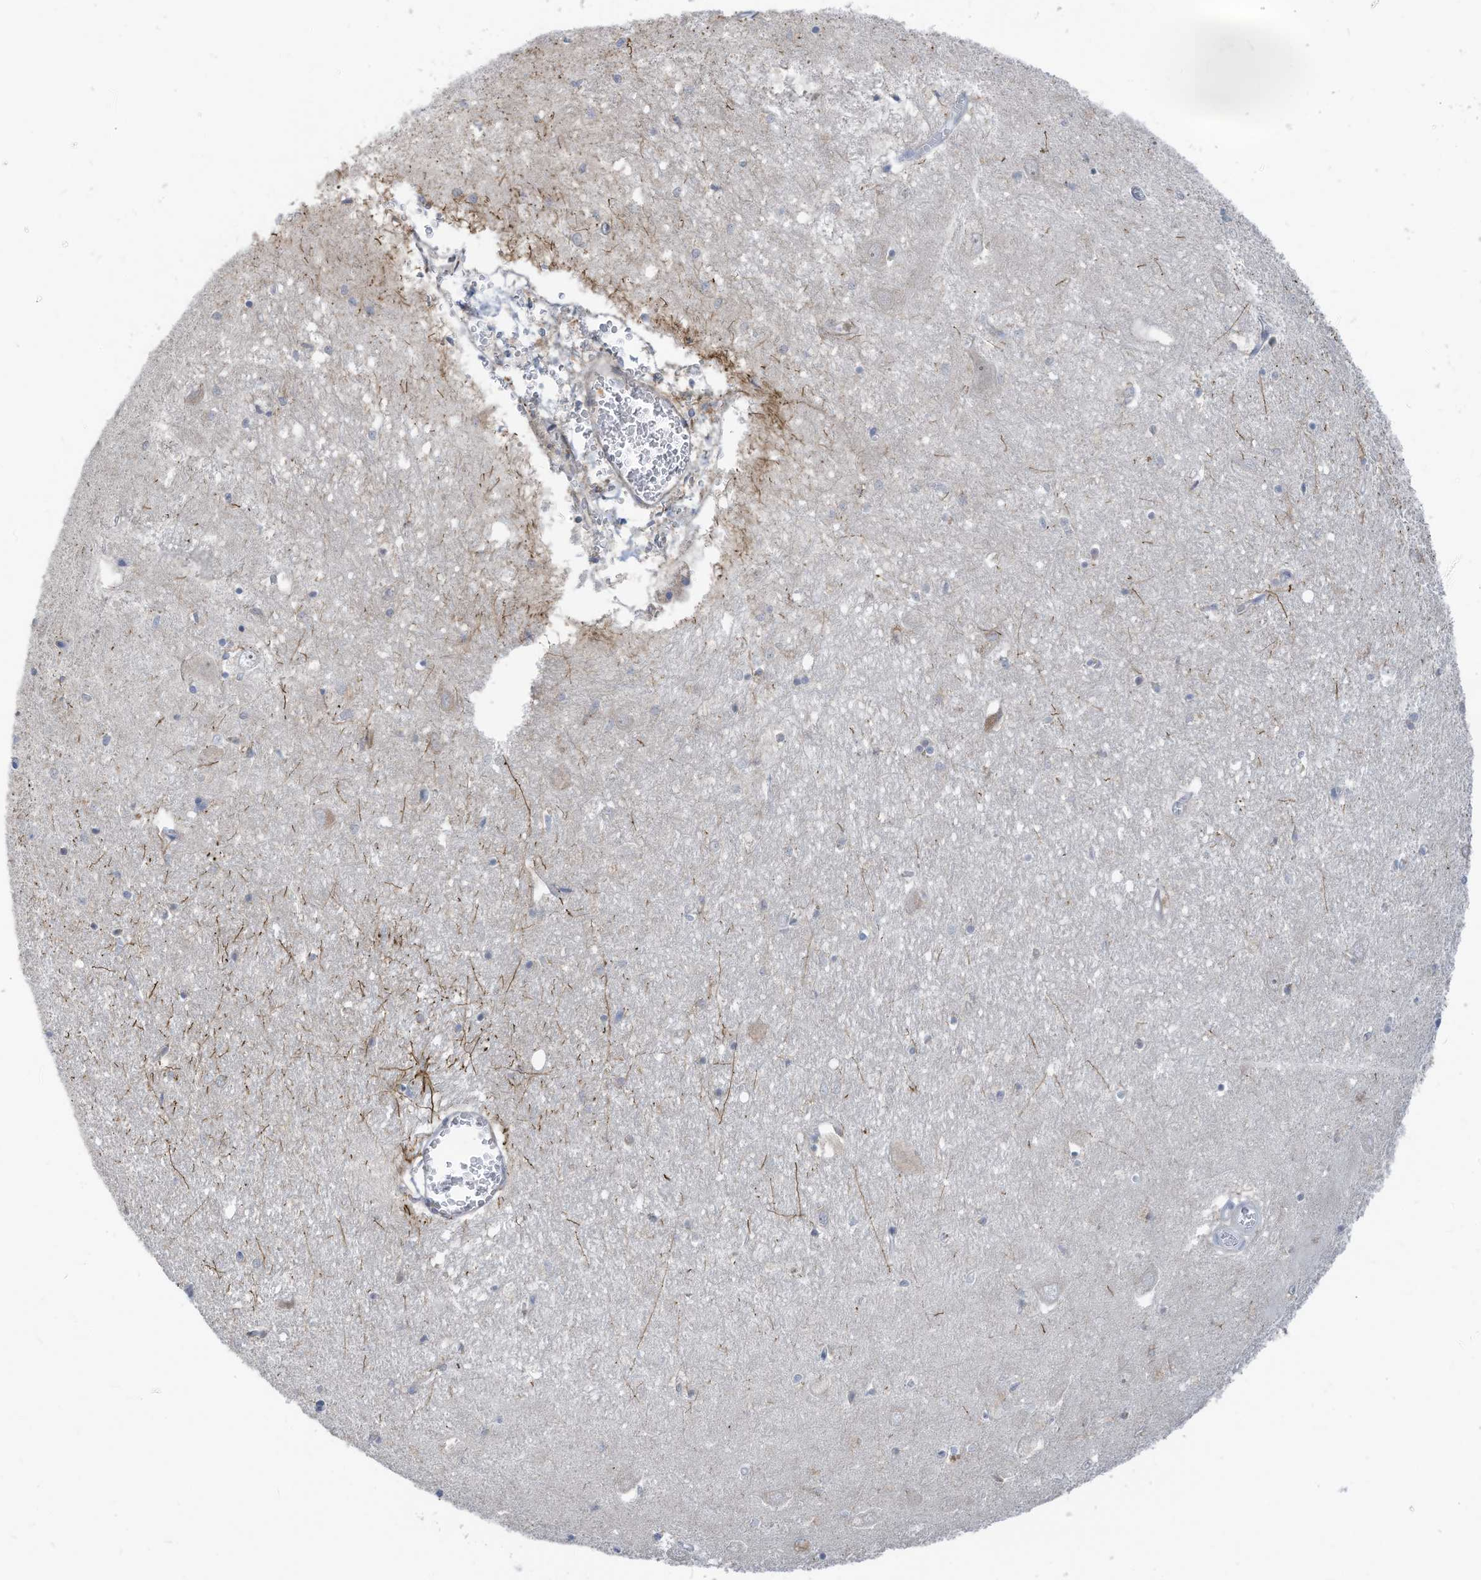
{"staining": {"intensity": "negative", "quantity": "none", "location": "none"}, "tissue": "hippocampus", "cell_type": "Glial cells", "image_type": "normal", "snomed": [{"axis": "morphology", "description": "Normal tissue, NOS"}, {"axis": "topography", "description": "Hippocampus"}], "caption": "IHC photomicrograph of benign human hippocampus stained for a protein (brown), which shows no expression in glial cells. (DAB IHC visualized using brightfield microscopy, high magnification).", "gene": "SLC1A5", "patient": {"sex": "female", "age": 64}}